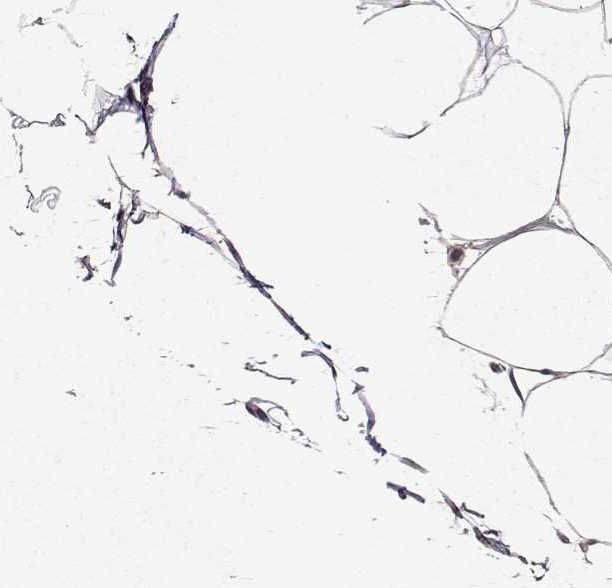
{"staining": {"intensity": "negative", "quantity": "none", "location": "none"}, "tissue": "adipose tissue", "cell_type": "Adipocytes", "image_type": "normal", "snomed": [{"axis": "morphology", "description": "Normal tissue, NOS"}, {"axis": "topography", "description": "Adipose tissue"}], "caption": "A high-resolution histopathology image shows IHC staining of unremarkable adipose tissue, which exhibits no significant expression in adipocytes. The staining is performed using DAB (3,3'-diaminobenzidine) brown chromogen with nuclei counter-stained in using hematoxylin.", "gene": "DDX56", "patient": {"sex": "male", "age": 57}}